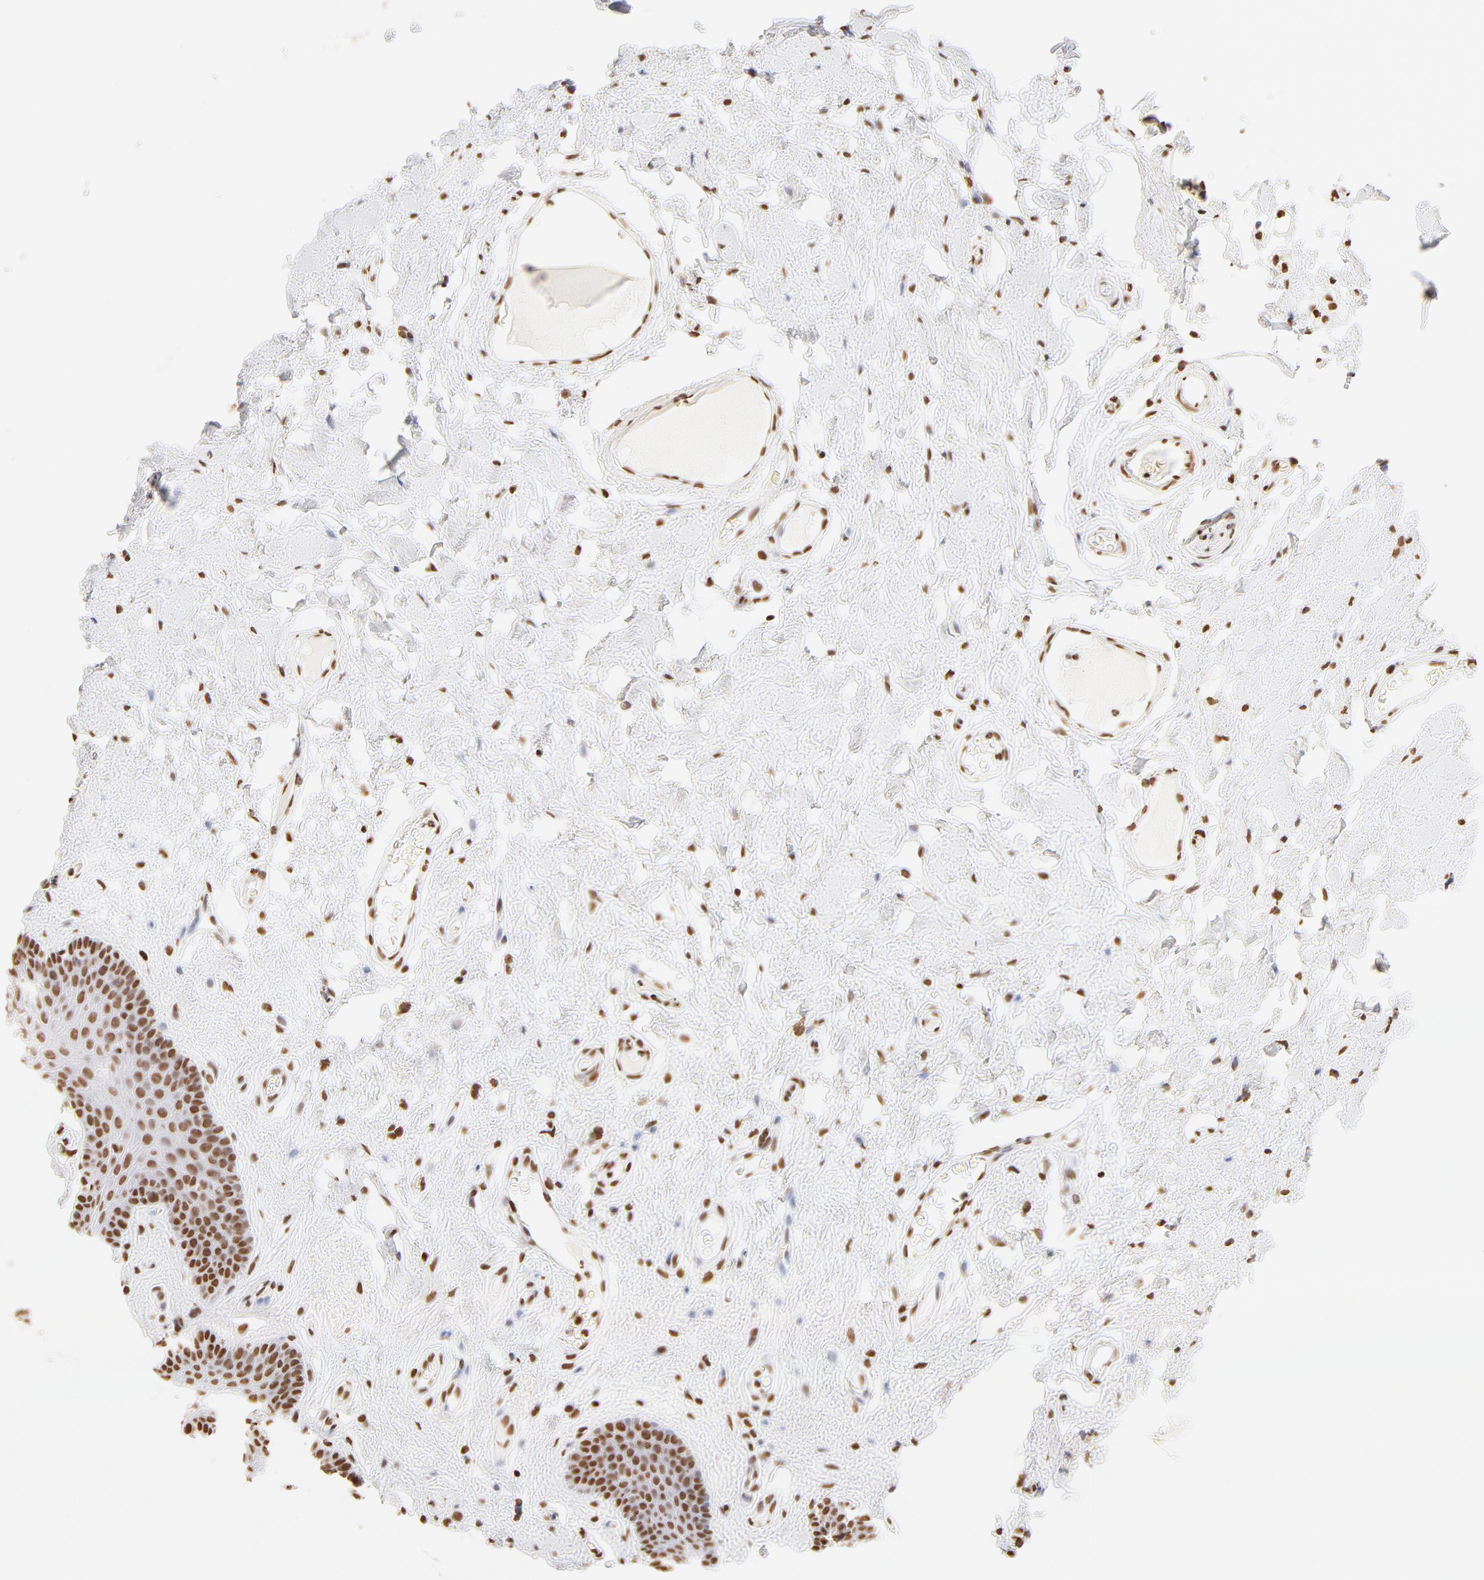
{"staining": {"intensity": "strong", "quantity": ">75%", "location": "nuclear"}, "tissue": "oral mucosa", "cell_type": "Squamous epithelial cells", "image_type": "normal", "snomed": [{"axis": "morphology", "description": "Normal tissue, NOS"}, {"axis": "morphology", "description": "Squamous cell carcinoma, NOS"}, {"axis": "topography", "description": "Skeletal muscle"}, {"axis": "topography", "description": "Oral tissue"}, {"axis": "topography", "description": "Head-Neck"}], "caption": "Strong nuclear protein positivity is present in about >75% of squamous epithelial cells in oral mucosa.", "gene": "ZNF540", "patient": {"sex": "male", "age": 71}}